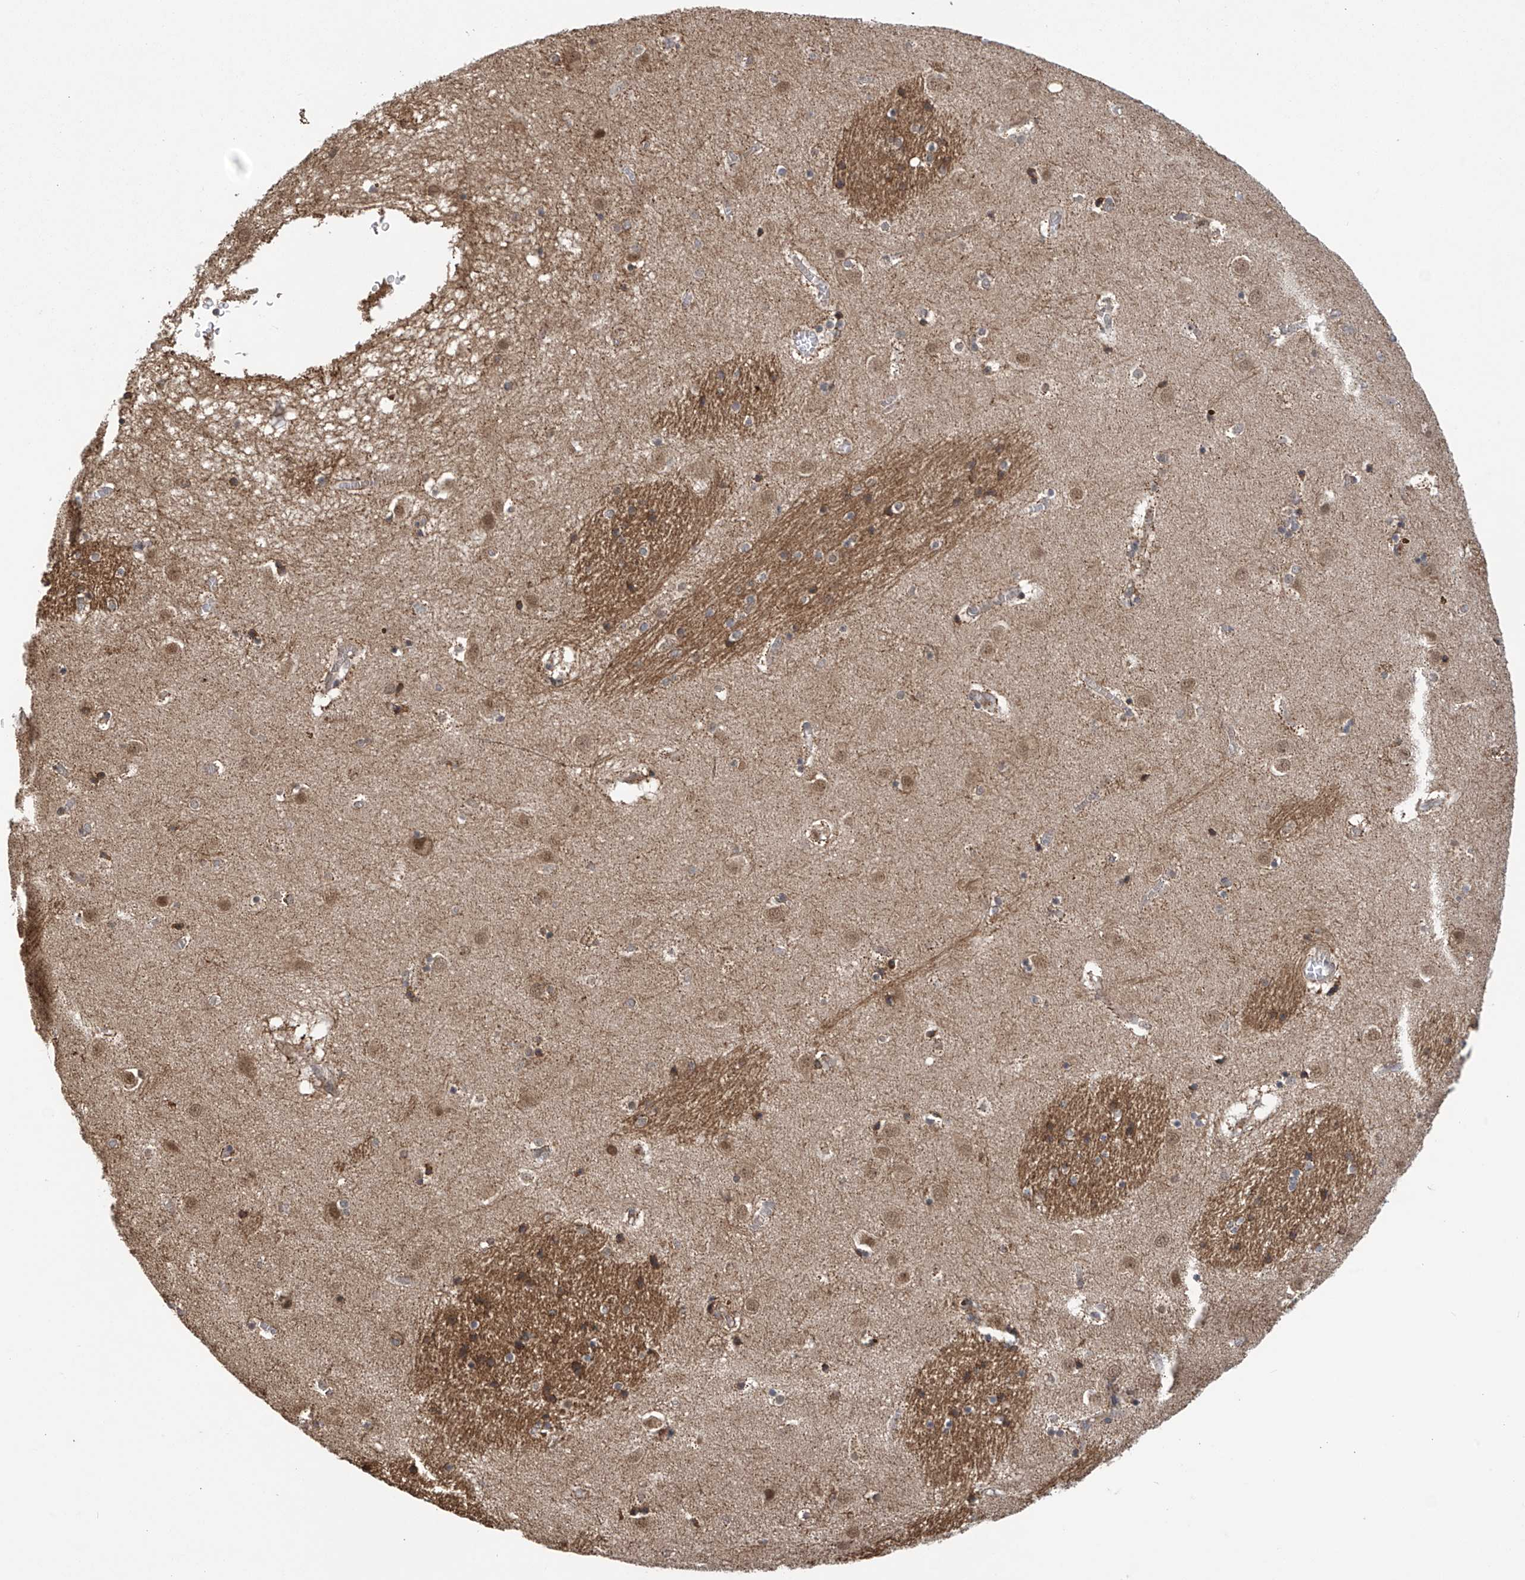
{"staining": {"intensity": "moderate", "quantity": "<25%", "location": "cytoplasmic/membranous,nuclear"}, "tissue": "caudate", "cell_type": "Glial cells", "image_type": "normal", "snomed": [{"axis": "morphology", "description": "Normal tissue, NOS"}, {"axis": "topography", "description": "Lateral ventricle wall"}], "caption": "DAB immunohistochemical staining of unremarkable human caudate shows moderate cytoplasmic/membranous,nuclear protein expression in approximately <25% of glial cells.", "gene": "ABHD13", "patient": {"sex": "male", "age": 70}}